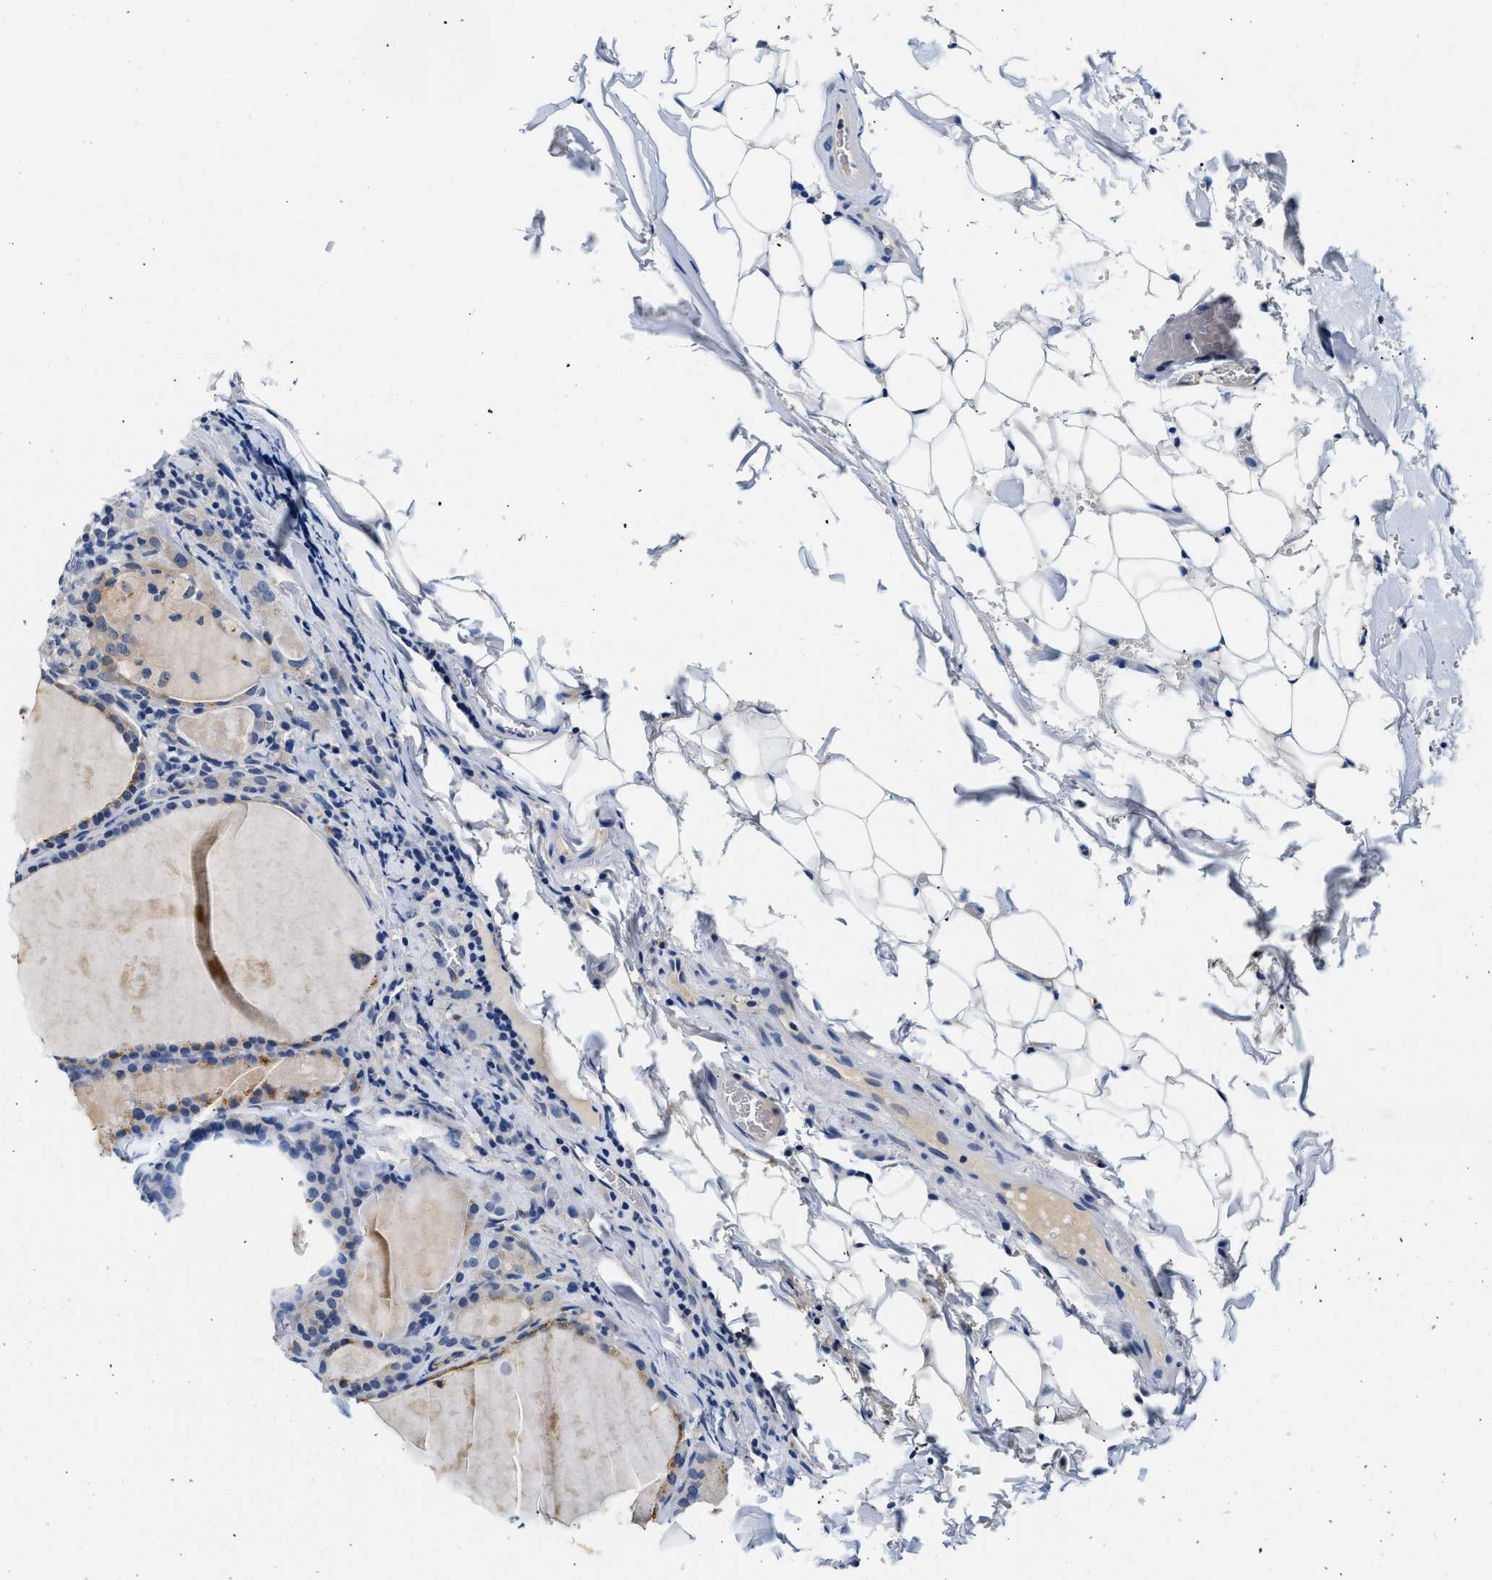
{"staining": {"intensity": "negative", "quantity": "none", "location": "none"}, "tissue": "thyroid cancer", "cell_type": "Tumor cells", "image_type": "cancer", "snomed": [{"axis": "morphology", "description": "Papillary adenocarcinoma, NOS"}, {"axis": "topography", "description": "Thyroid gland"}], "caption": "The histopathology image displays no significant positivity in tumor cells of thyroid papillary adenocarcinoma.", "gene": "MED22", "patient": {"sex": "female", "age": 42}}